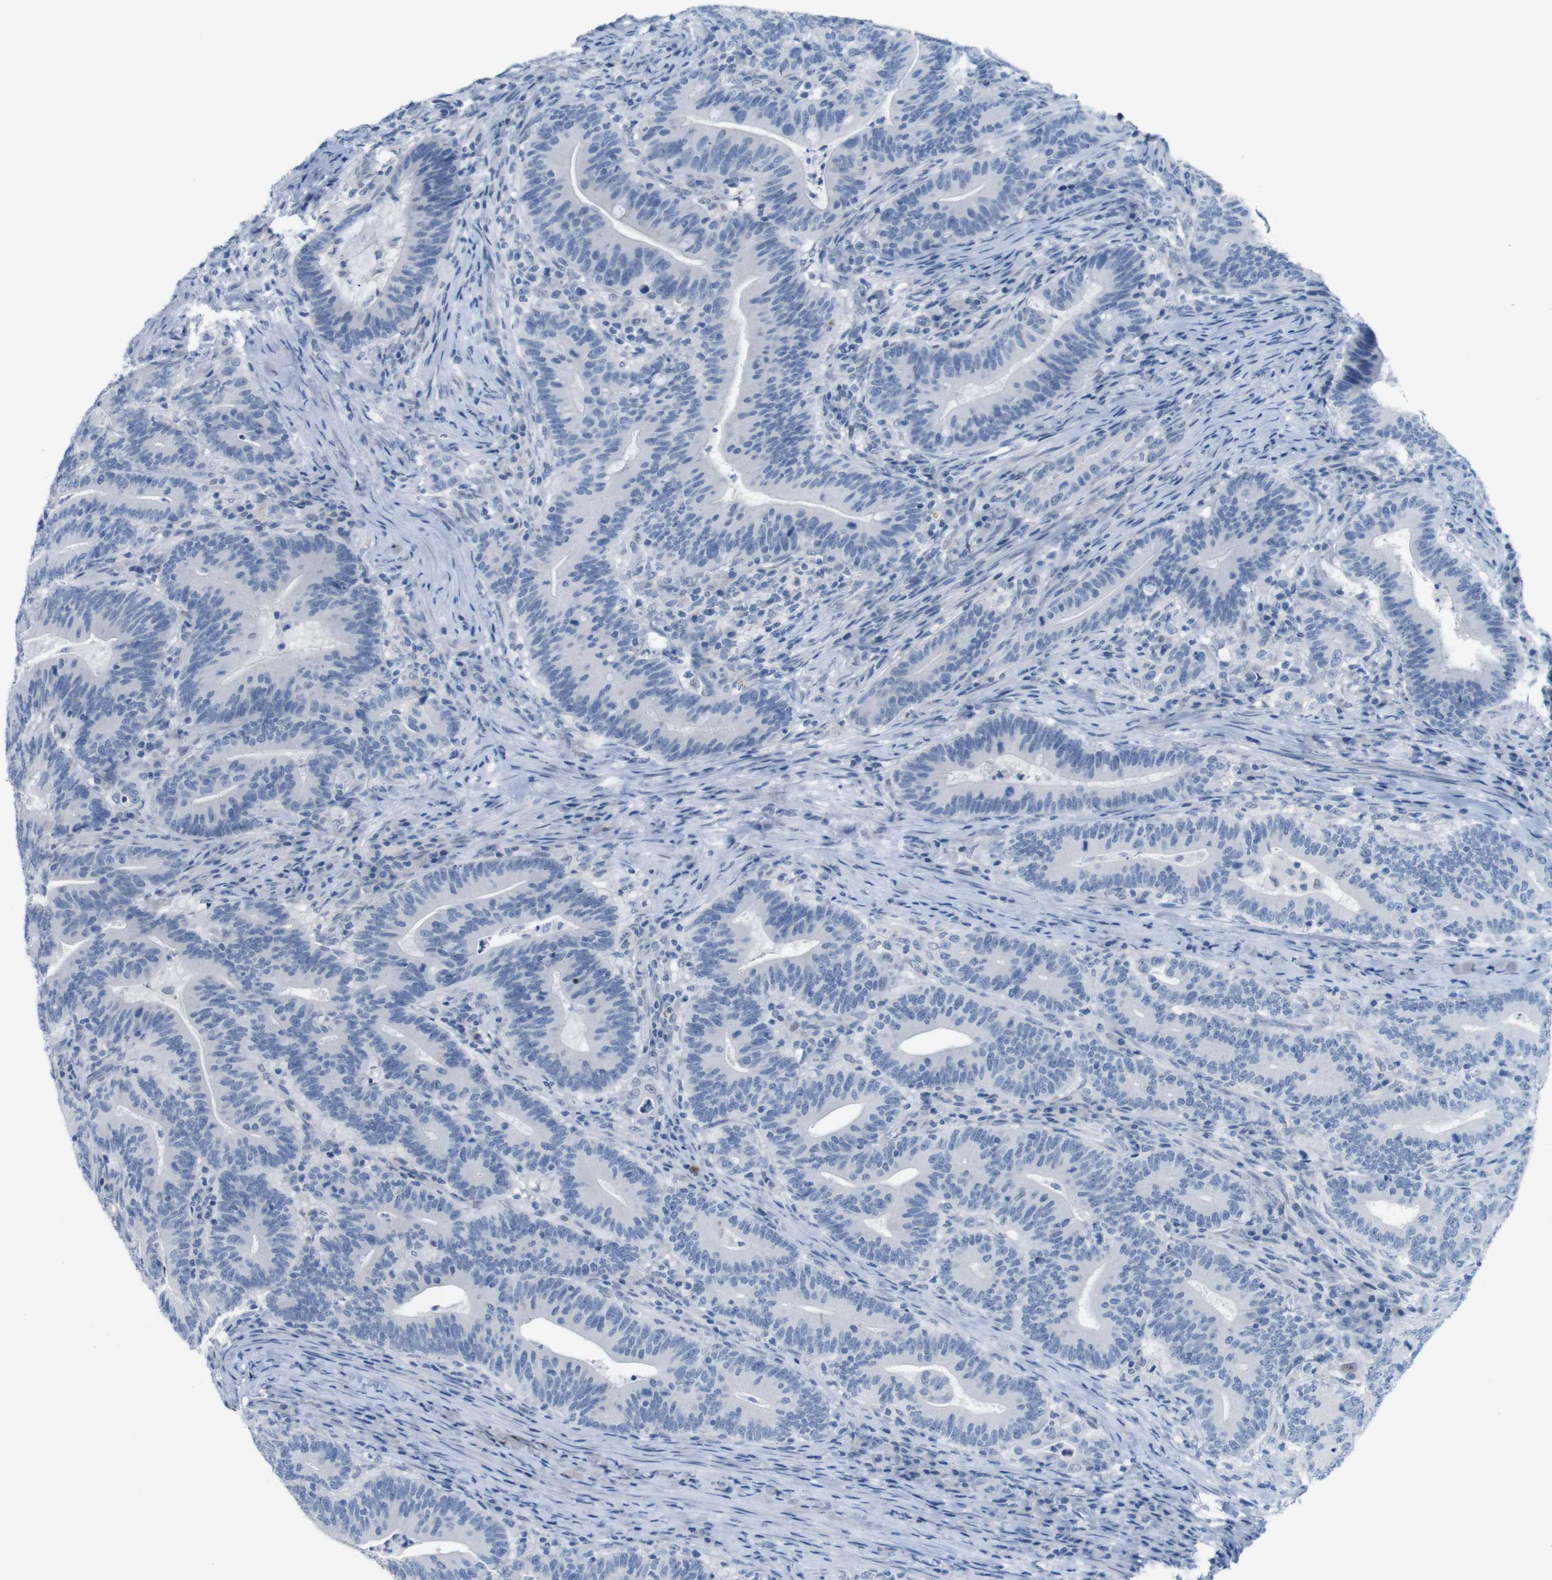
{"staining": {"intensity": "negative", "quantity": "none", "location": "none"}, "tissue": "colorectal cancer", "cell_type": "Tumor cells", "image_type": "cancer", "snomed": [{"axis": "morphology", "description": "Normal tissue, NOS"}, {"axis": "morphology", "description": "Adenocarcinoma, NOS"}, {"axis": "topography", "description": "Colon"}], "caption": "The image shows no significant expression in tumor cells of colorectal adenocarcinoma.", "gene": "OPN1SW", "patient": {"sex": "female", "age": 66}}